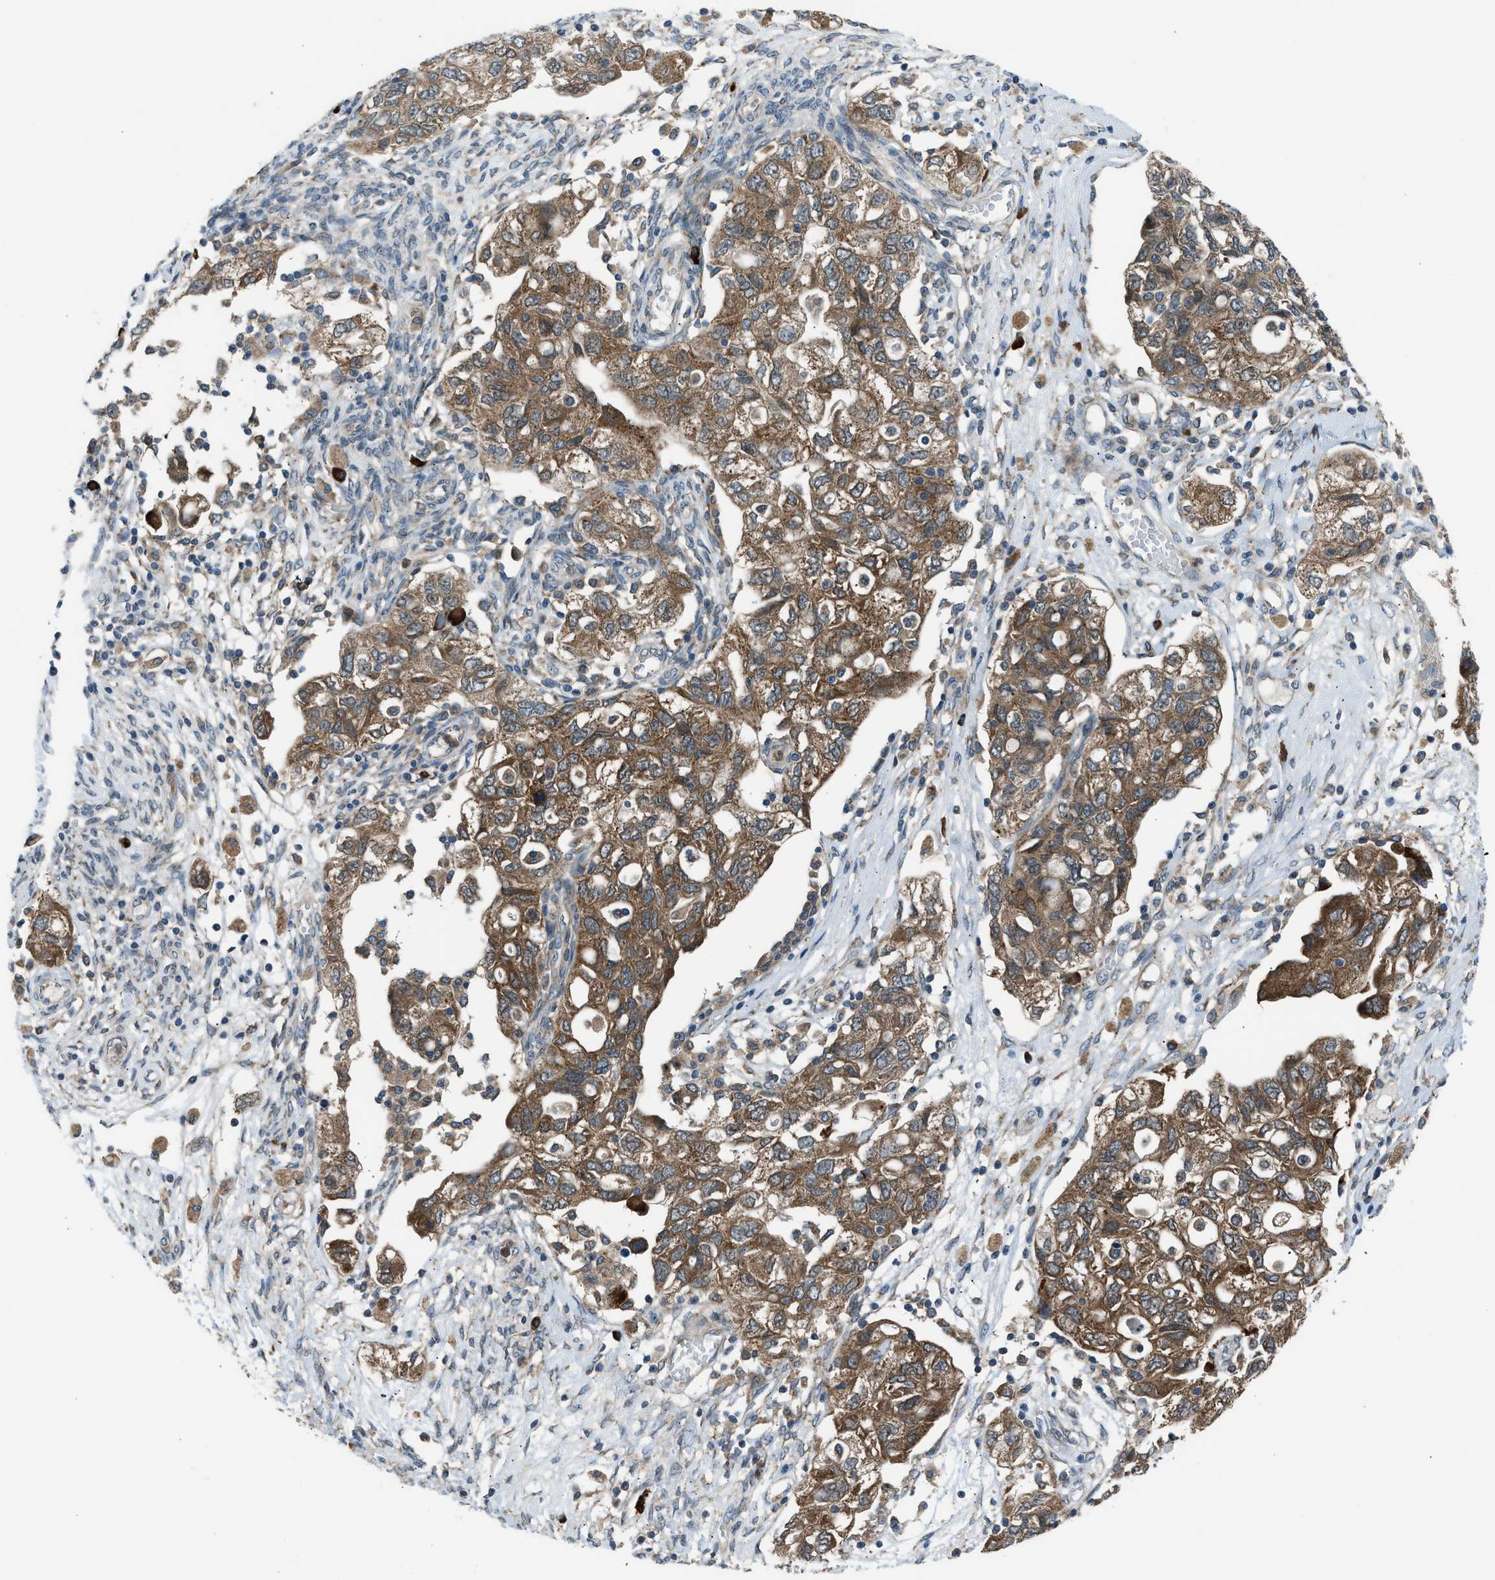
{"staining": {"intensity": "moderate", "quantity": ">75%", "location": "cytoplasmic/membranous"}, "tissue": "ovarian cancer", "cell_type": "Tumor cells", "image_type": "cancer", "snomed": [{"axis": "morphology", "description": "Carcinoma, NOS"}, {"axis": "morphology", "description": "Cystadenocarcinoma, serous, NOS"}, {"axis": "topography", "description": "Ovary"}], "caption": "Tumor cells demonstrate moderate cytoplasmic/membranous positivity in approximately >75% of cells in ovarian carcinoma.", "gene": "EDARADD", "patient": {"sex": "female", "age": 69}}